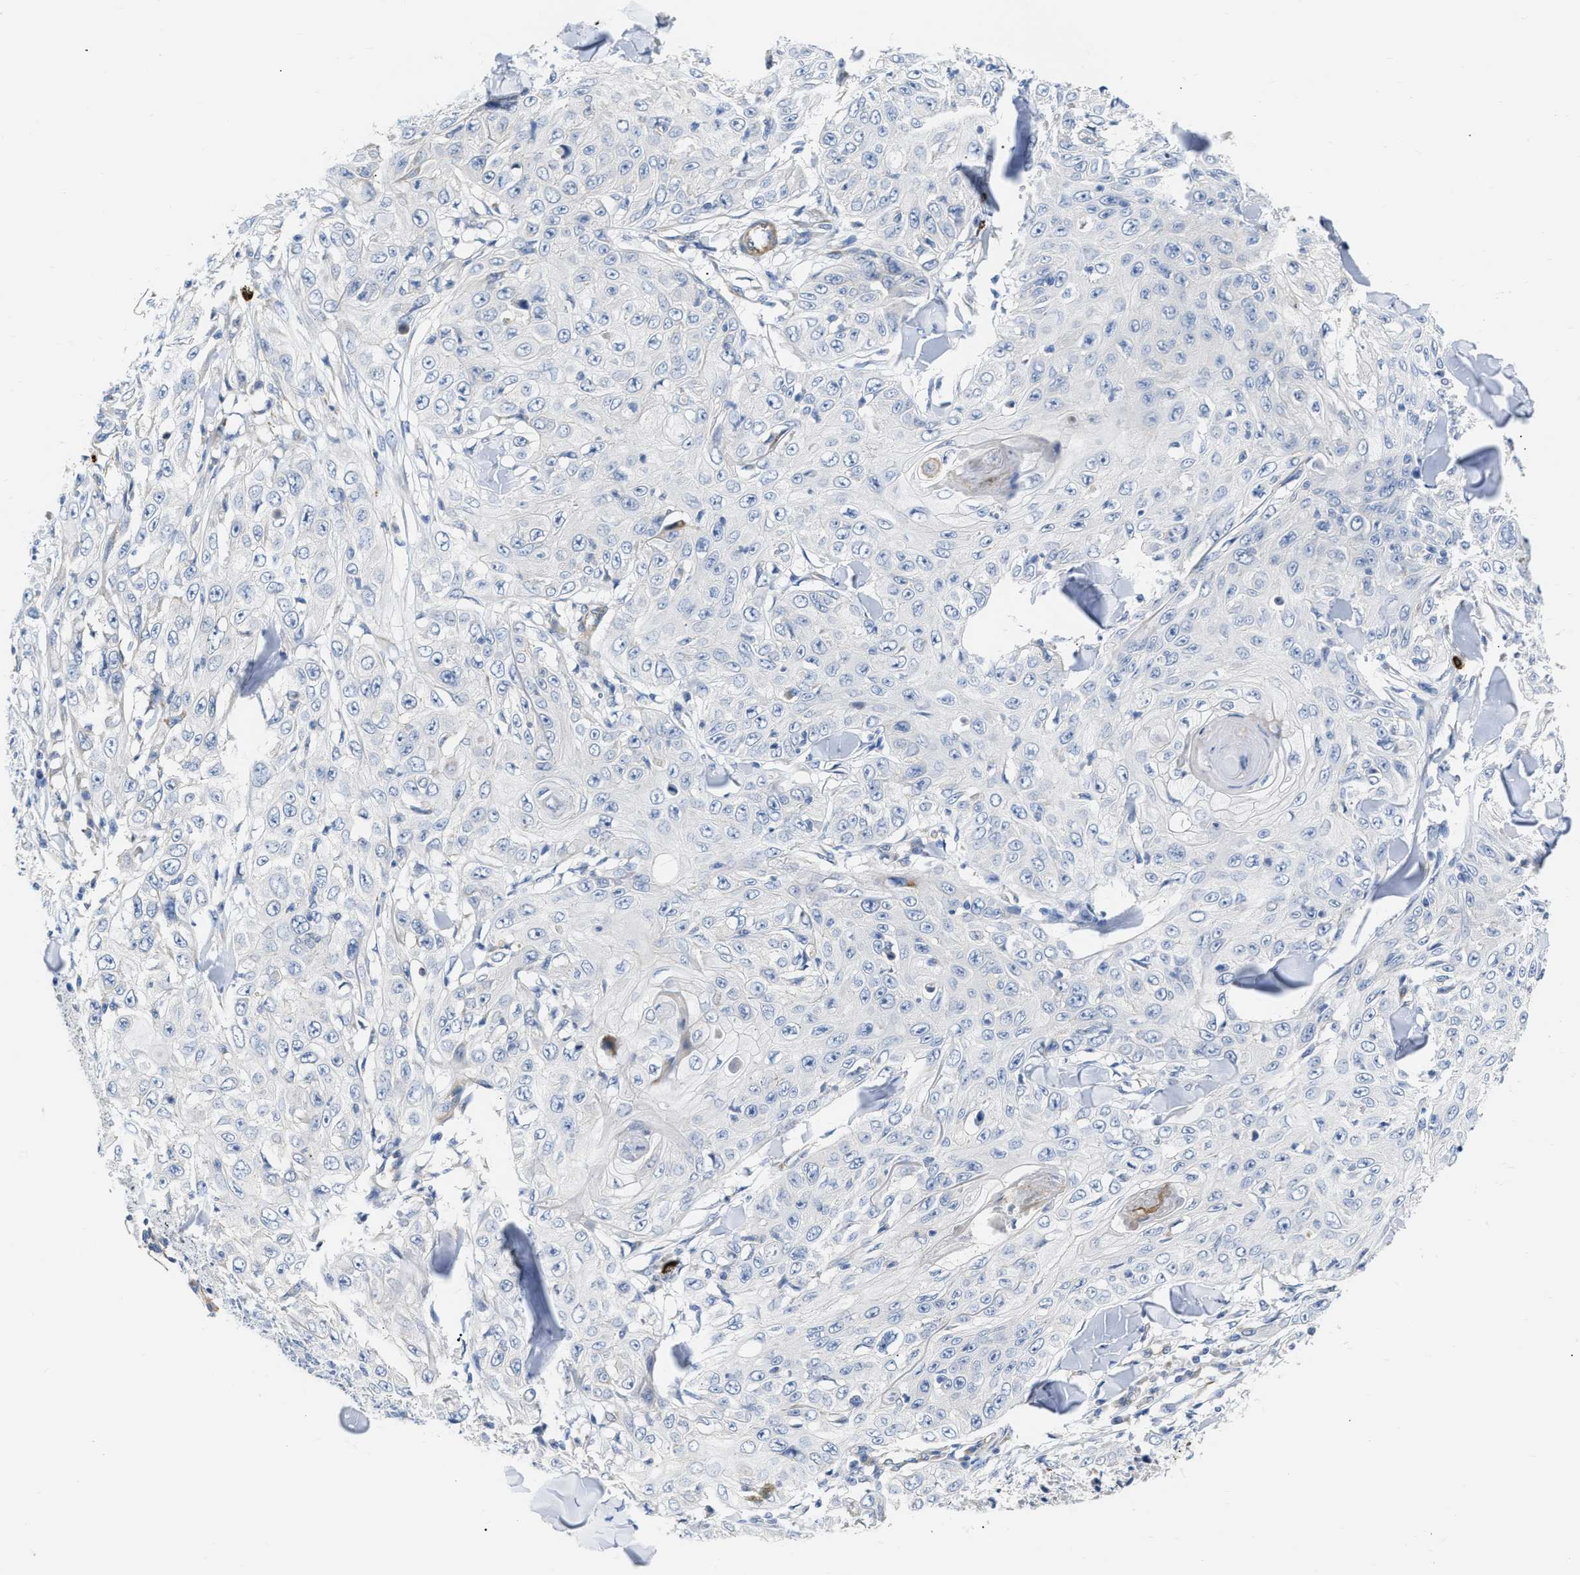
{"staining": {"intensity": "negative", "quantity": "none", "location": "none"}, "tissue": "skin cancer", "cell_type": "Tumor cells", "image_type": "cancer", "snomed": [{"axis": "morphology", "description": "Squamous cell carcinoma, NOS"}, {"axis": "topography", "description": "Skin"}], "caption": "High power microscopy photomicrograph of an immunohistochemistry (IHC) image of squamous cell carcinoma (skin), revealing no significant positivity in tumor cells.", "gene": "FHL1", "patient": {"sex": "male", "age": 86}}